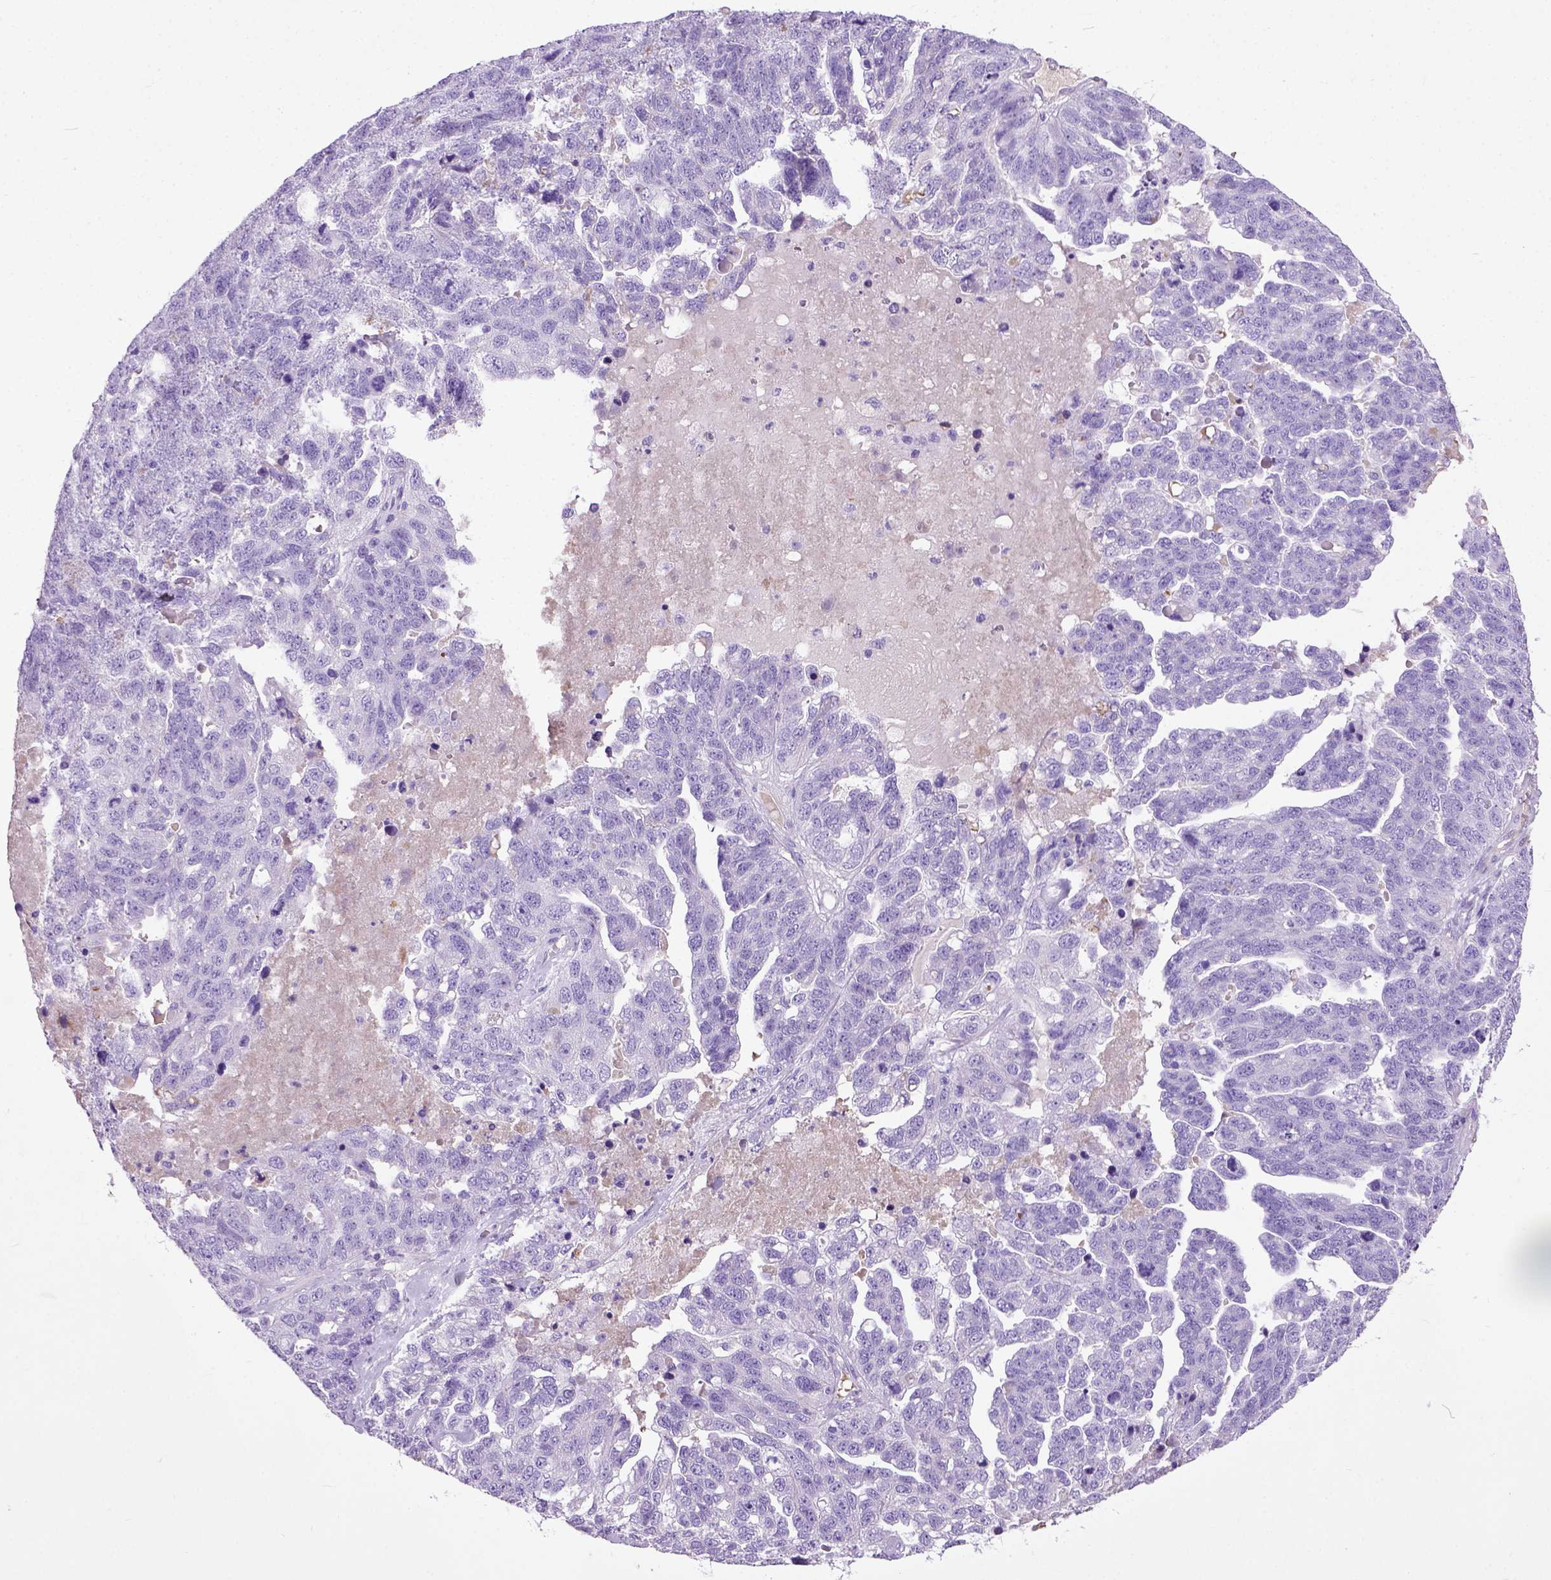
{"staining": {"intensity": "negative", "quantity": "none", "location": "none"}, "tissue": "ovarian cancer", "cell_type": "Tumor cells", "image_type": "cancer", "snomed": [{"axis": "morphology", "description": "Cystadenocarcinoma, serous, NOS"}, {"axis": "topography", "description": "Ovary"}], "caption": "Immunohistochemistry (IHC) of ovarian cancer (serous cystadenocarcinoma) demonstrates no staining in tumor cells.", "gene": "ADAMTS8", "patient": {"sex": "female", "age": 71}}